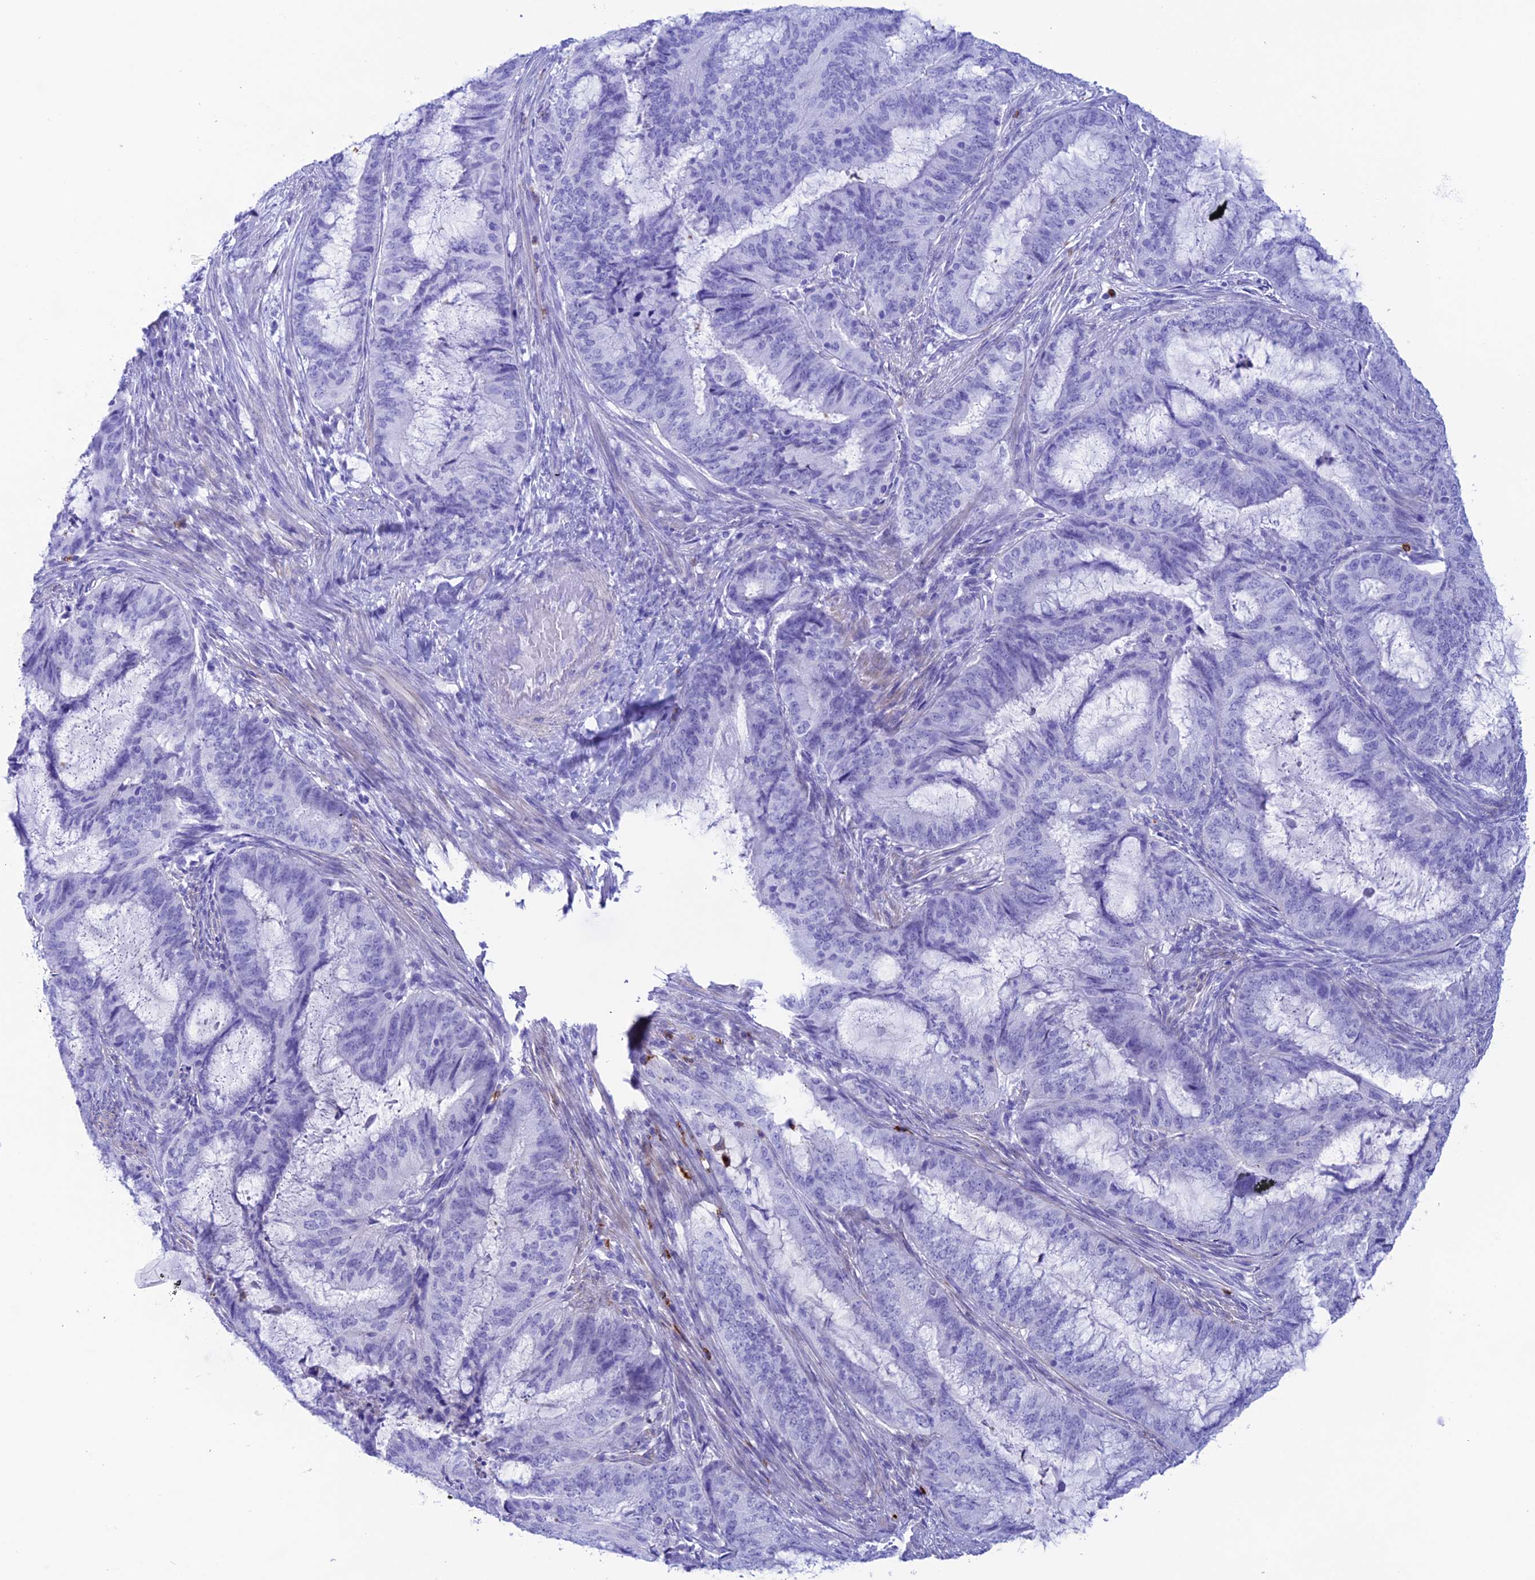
{"staining": {"intensity": "negative", "quantity": "none", "location": "none"}, "tissue": "endometrial cancer", "cell_type": "Tumor cells", "image_type": "cancer", "snomed": [{"axis": "morphology", "description": "Adenocarcinoma, NOS"}, {"axis": "topography", "description": "Endometrium"}], "caption": "Immunohistochemistry of human endometrial adenocarcinoma demonstrates no expression in tumor cells.", "gene": "COL6A6", "patient": {"sex": "female", "age": 51}}